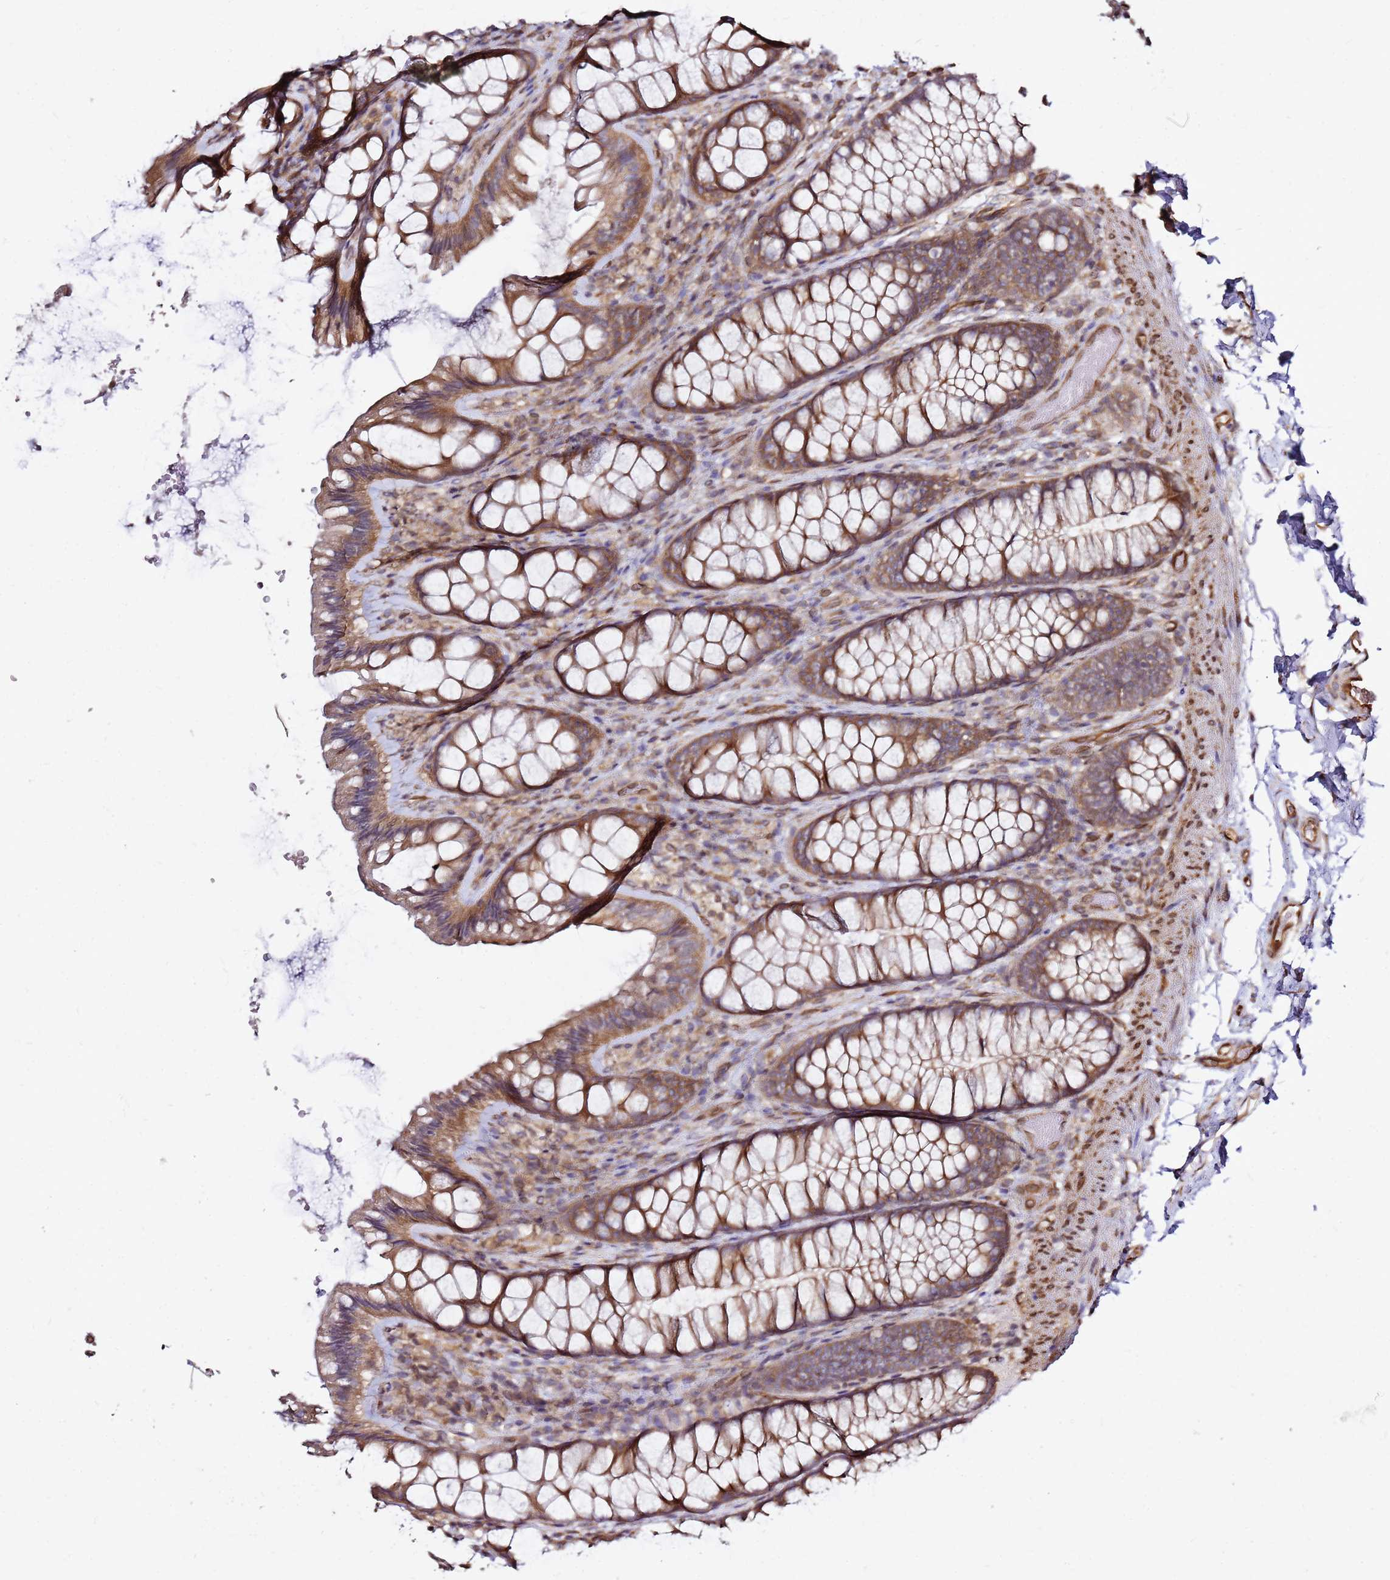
{"staining": {"intensity": "moderate", "quantity": ">75%", "location": "cytoplasmic/membranous,nuclear"}, "tissue": "colon", "cell_type": "Endothelial cells", "image_type": "normal", "snomed": [{"axis": "morphology", "description": "Normal tissue, NOS"}, {"axis": "topography", "description": "Colon"}], "caption": "Colon stained for a protein shows moderate cytoplasmic/membranous,nuclear positivity in endothelial cells. The protein of interest is shown in brown color, while the nuclei are stained blue.", "gene": "NUDT14", "patient": {"sex": "male", "age": 46}}